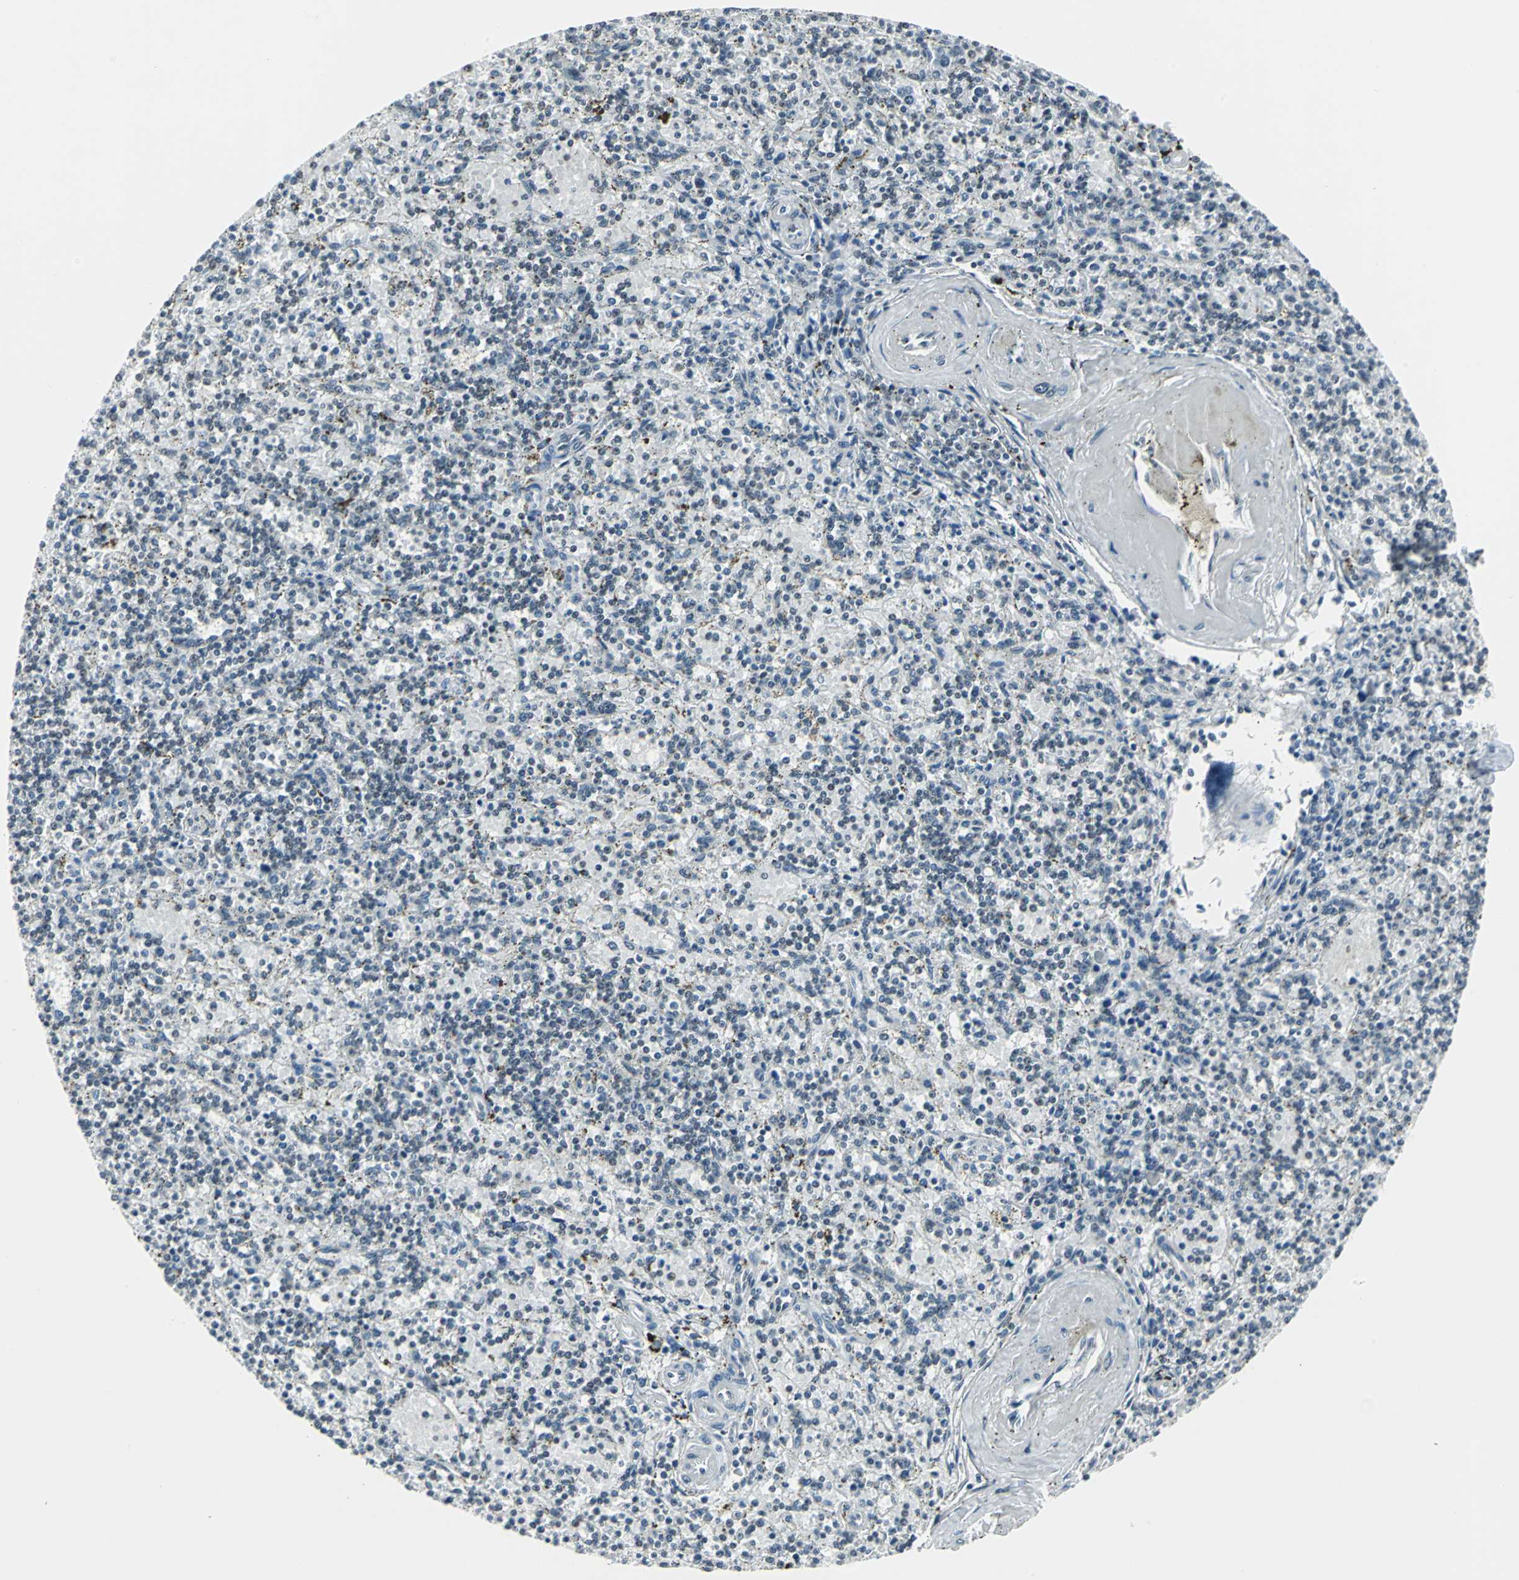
{"staining": {"intensity": "weak", "quantity": "<25%", "location": "nuclear"}, "tissue": "lymphoma", "cell_type": "Tumor cells", "image_type": "cancer", "snomed": [{"axis": "morphology", "description": "Malignant lymphoma, non-Hodgkin's type, Low grade"}, {"axis": "topography", "description": "Spleen"}], "caption": "High power microscopy photomicrograph of an IHC image of lymphoma, revealing no significant positivity in tumor cells.", "gene": "ADNP", "patient": {"sex": "male", "age": 73}}